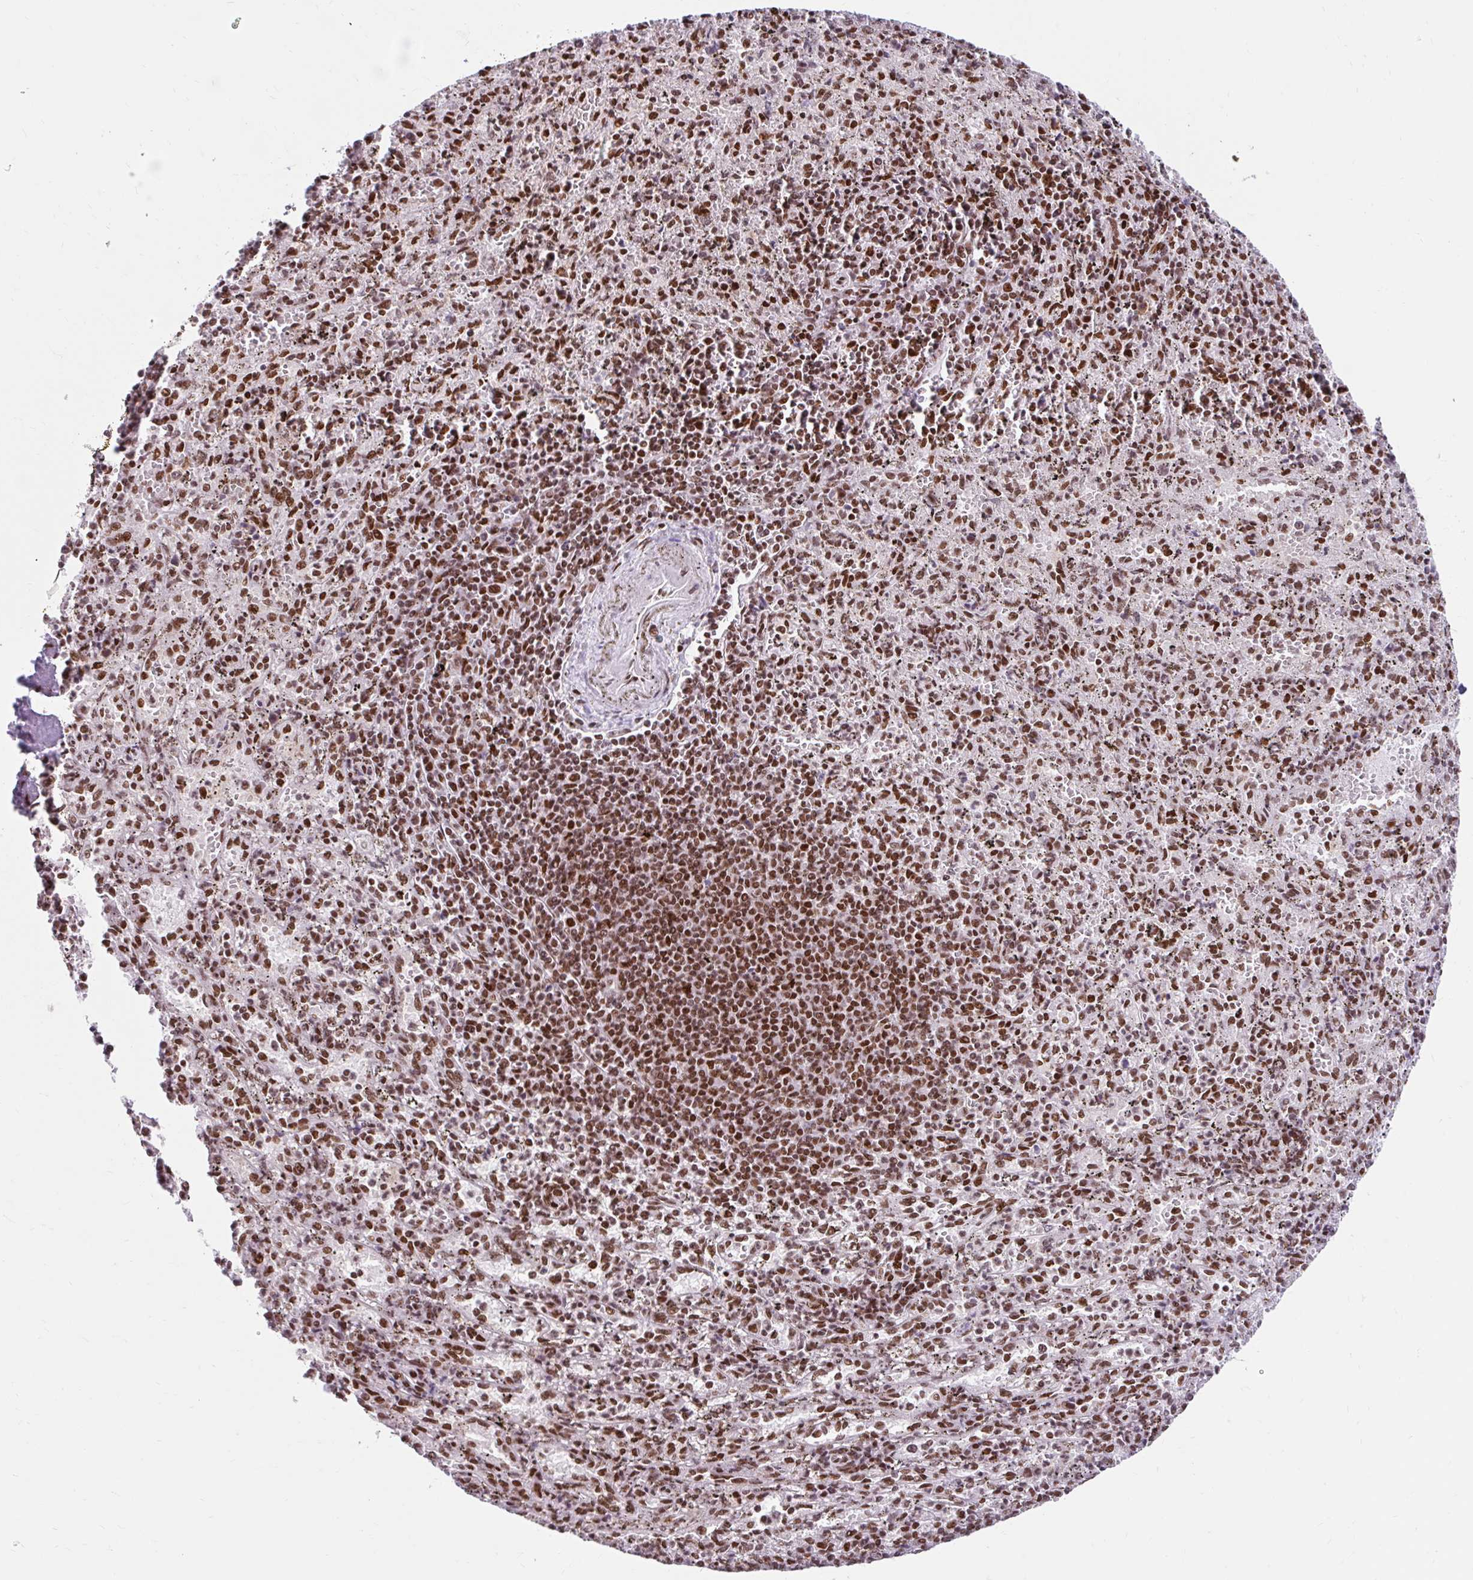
{"staining": {"intensity": "strong", "quantity": ">75%", "location": "nuclear"}, "tissue": "spleen", "cell_type": "Cells in red pulp", "image_type": "normal", "snomed": [{"axis": "morphology", "description": "Normal tissue, NOS"}, {"axis": "topography", "description": "Spleen"}], "caption": "Spleen stained with immunohistochemistry shows strong nuclear positivity in approximately >75% of cells in red pulp. The staining was performed using DAB to visualize the protein expression in brown, while the nuclei were stained in blue with hematoxylin (Magnification: 20x).", "gene": "KHDRBS1", "patient": {"sex": "male", "age": 57}}